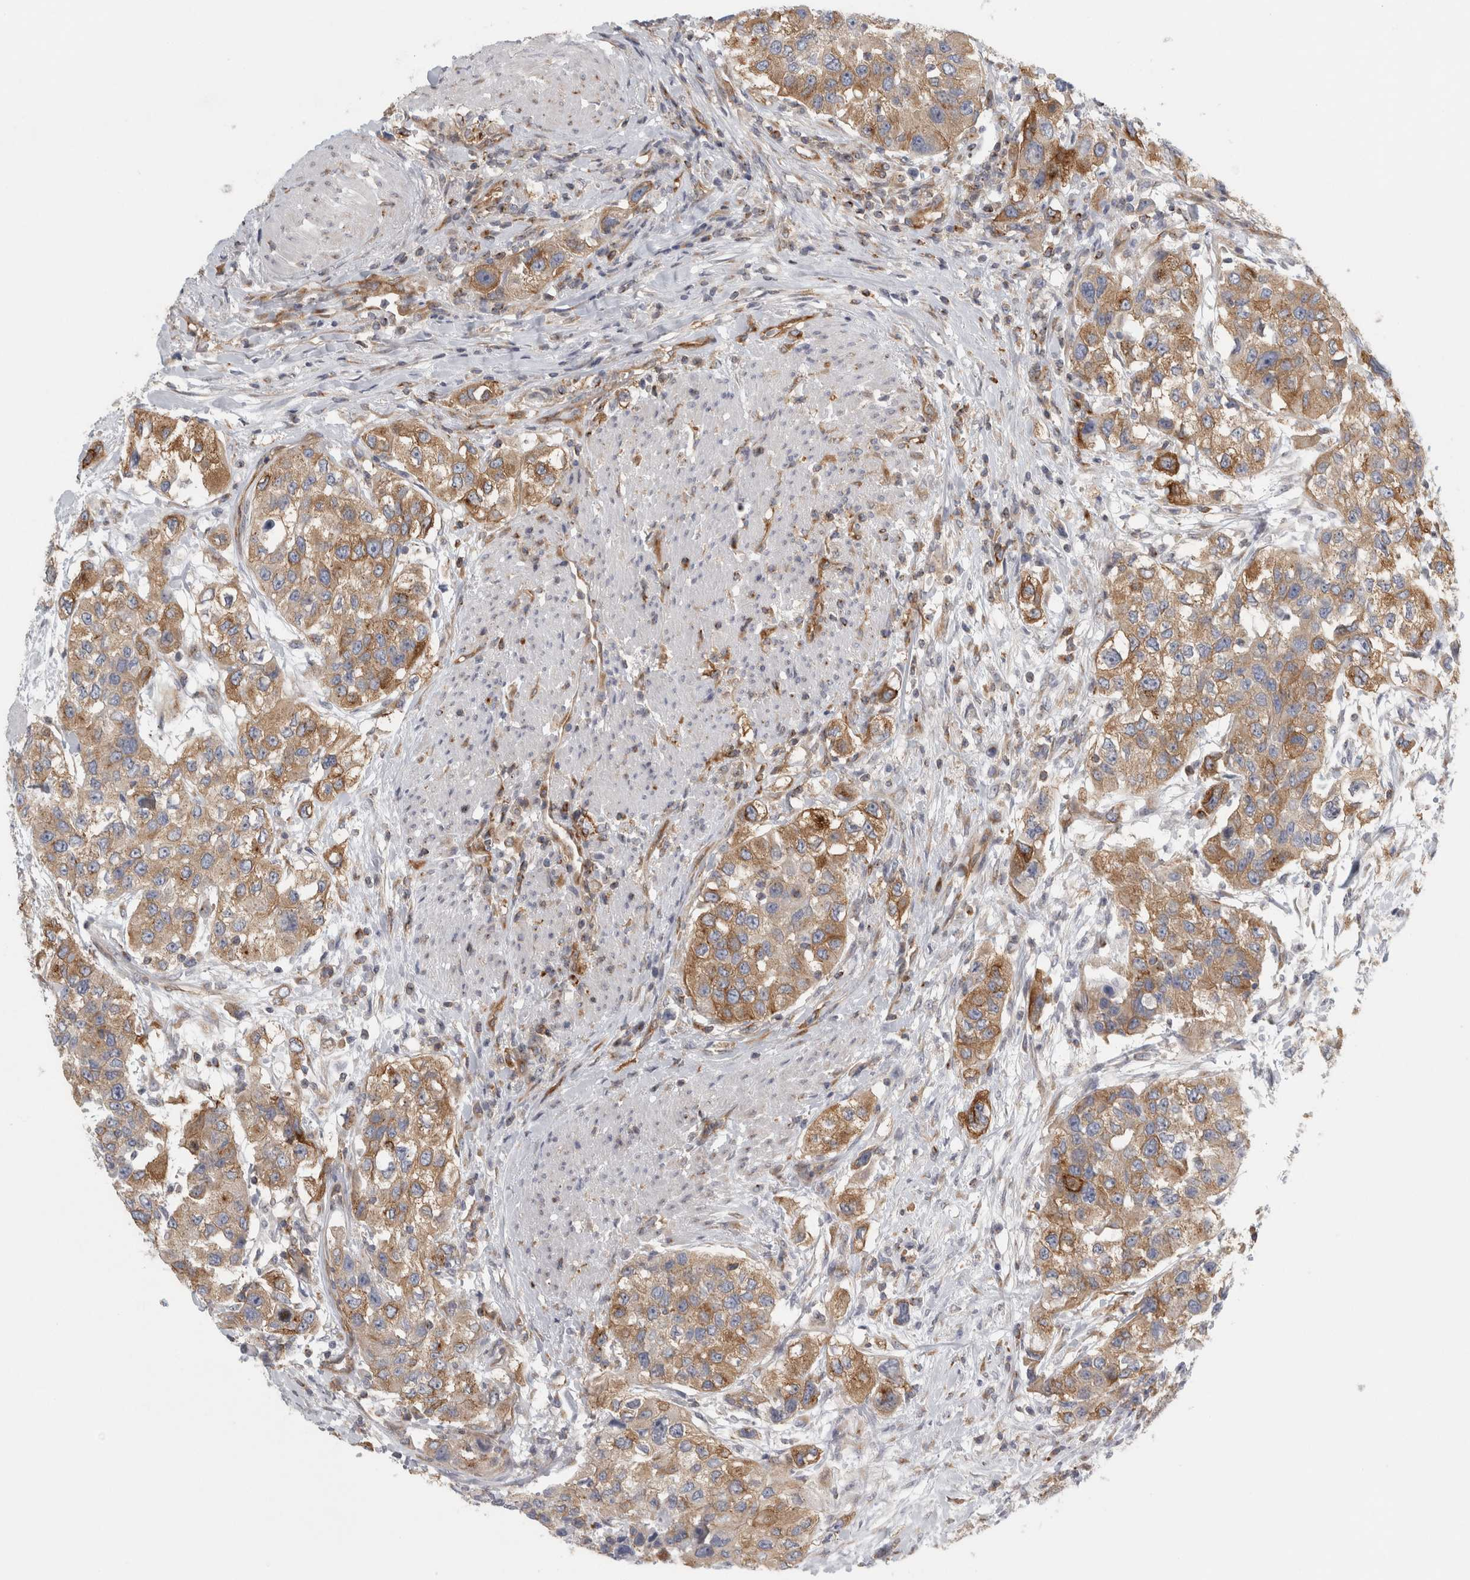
{"staining": {"intensity": "moderate", "quantity": ">75%", "location": "cytoplasmic/membranous"}, "tissue": "urothelial cancer", "cell_type": "Tumor cells", "image_type": "cancer", "snomed": [{"axis": "morphology", "description": "Urothelial carcinoma, High grade"}, {"axis": "topography", "description": "Urinary bladder"}], "caption": "The immunohistochemical stain shows moderate cytoplasmic/membranous staining in tumor cells of urothelial cancer tissue.", "gene": "PEX6", "patient": {"sex": "female", "age": 80}}